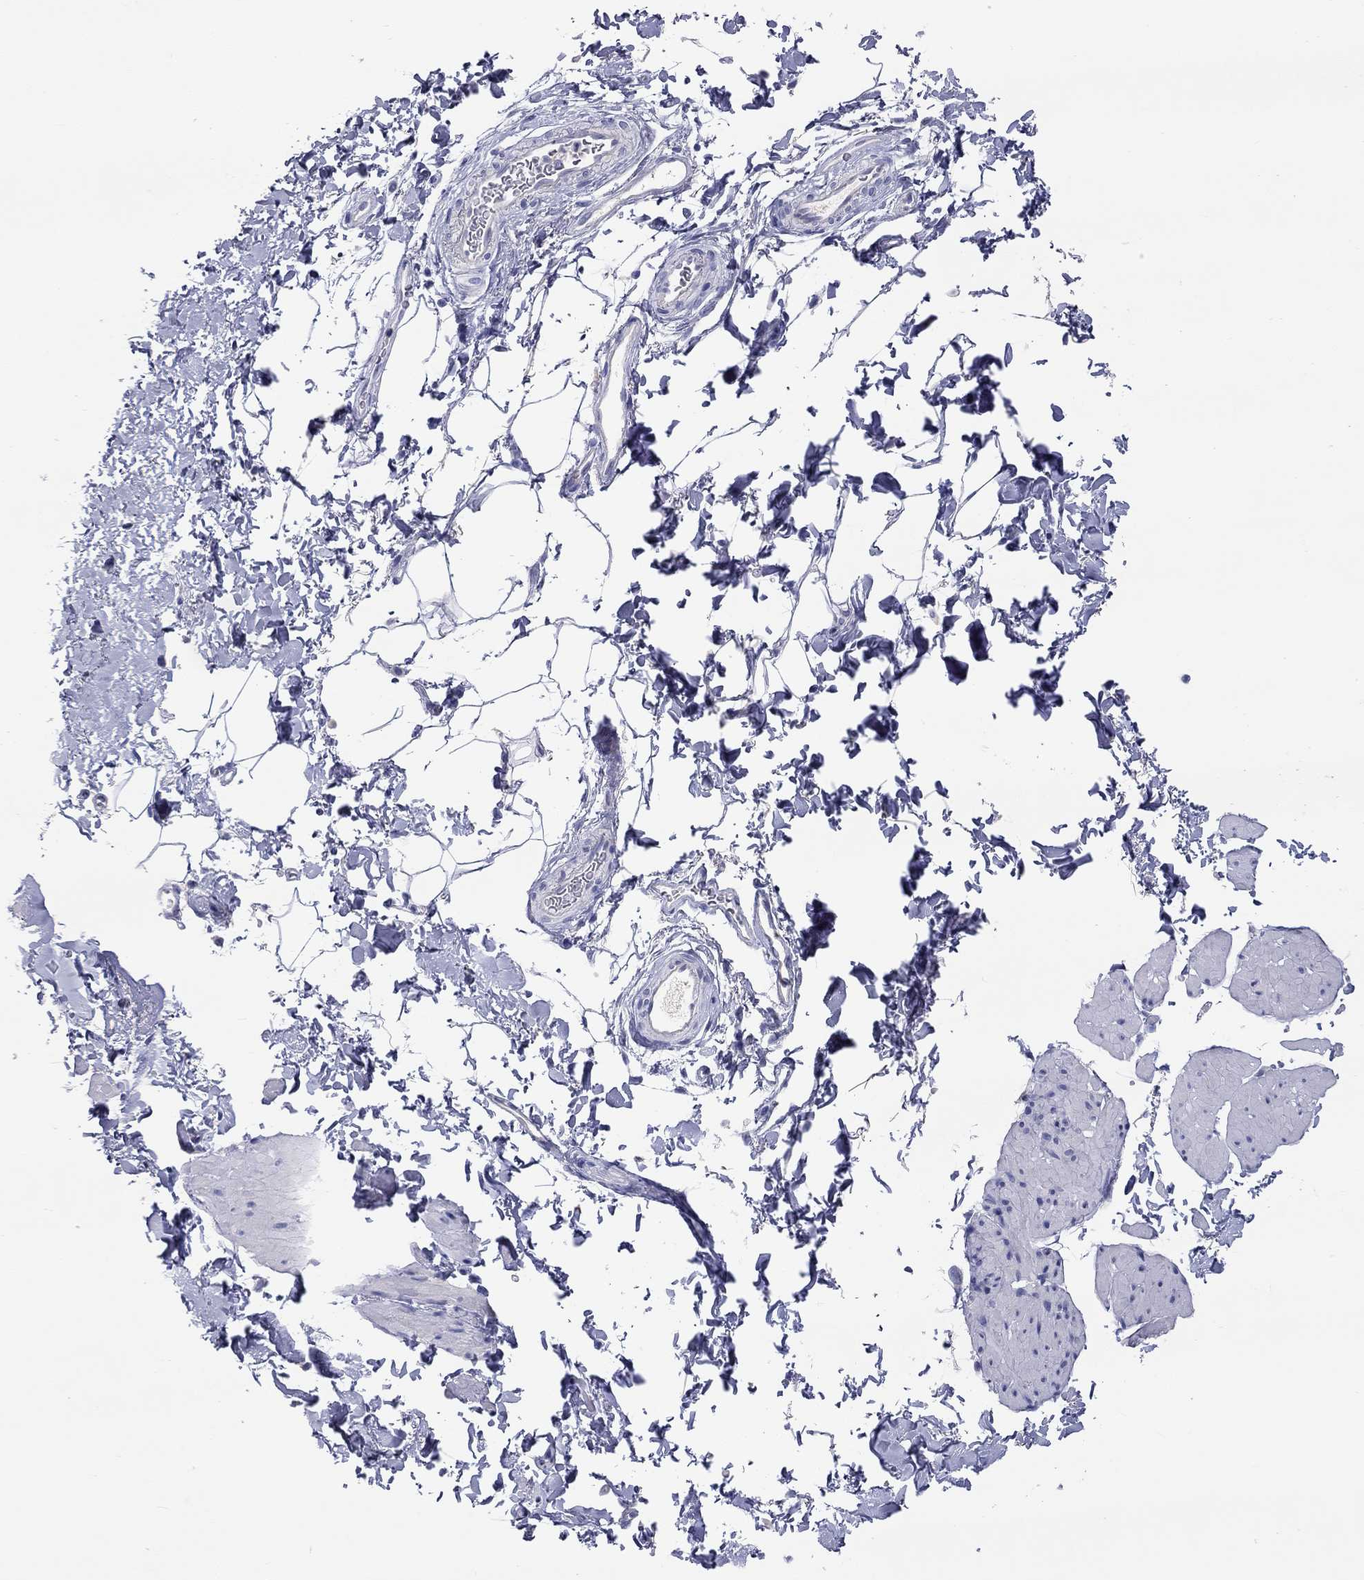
{"staining": {"intensity": "negative", "quantity": "none", "location": "none"}, "tissue": "smooth muscle", "cell_type": "Smooth muscle cells", "image_type": "normal", "snomed": [{"axis": "morphology", "description": "Normal tissue, NOS"}, {"axis": "topography", "description": "Adipose tissue"}, {"axis": "topography", "description": "Smooth muscle"}, {"axis": "topography", "description": "Peripheral nerve tissue"}], "caption": "Histopathology image shows no significant protein staining in smooth muscle cells of benign smooth muscle.", "gene": "ST7L", "patient": {"sex": "male", "age": 83}}